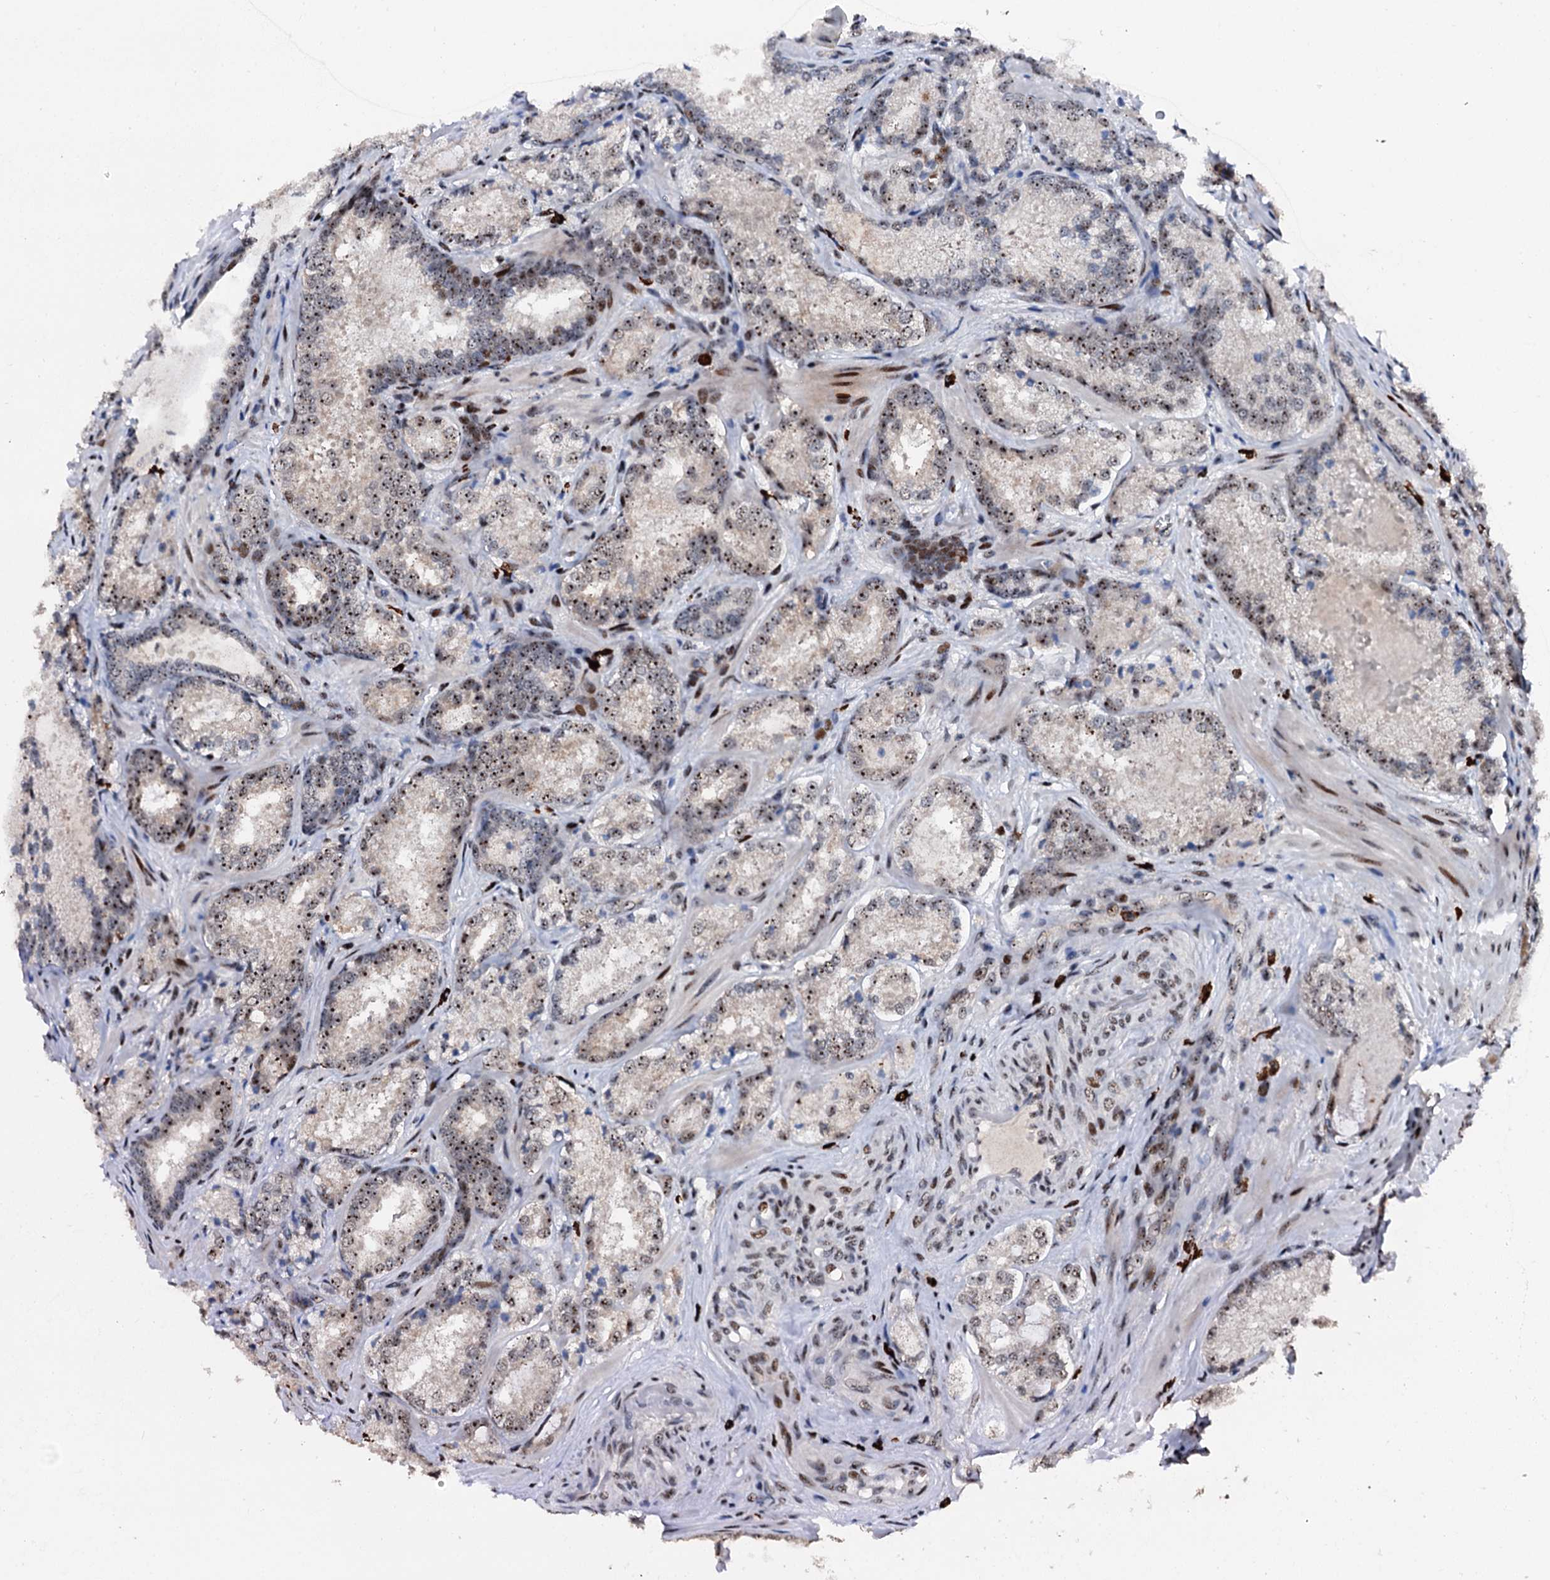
{"staining": {"intensity": "moderate", "quantity": ">75%", "location": "nuclear"}, "tissue": "prostate cancer", "cell_type": "Tumor cells", "image_type": "cancer", "snomed": [{"axis": "morphology", "description": "Adenocarcinoma, Low grade"}, {"axis": "topography", "description": "Prostate"}], "caption": "This histopathology image reveals immunohistochemistry (IHC) staining of human adenocarcinoma (low-grade) (prostate), with medium moderate nuclear staining in about >75% of tumor cells.", "gene": "NEUROG3", "patient": {"sex": "male", "age": 74}}